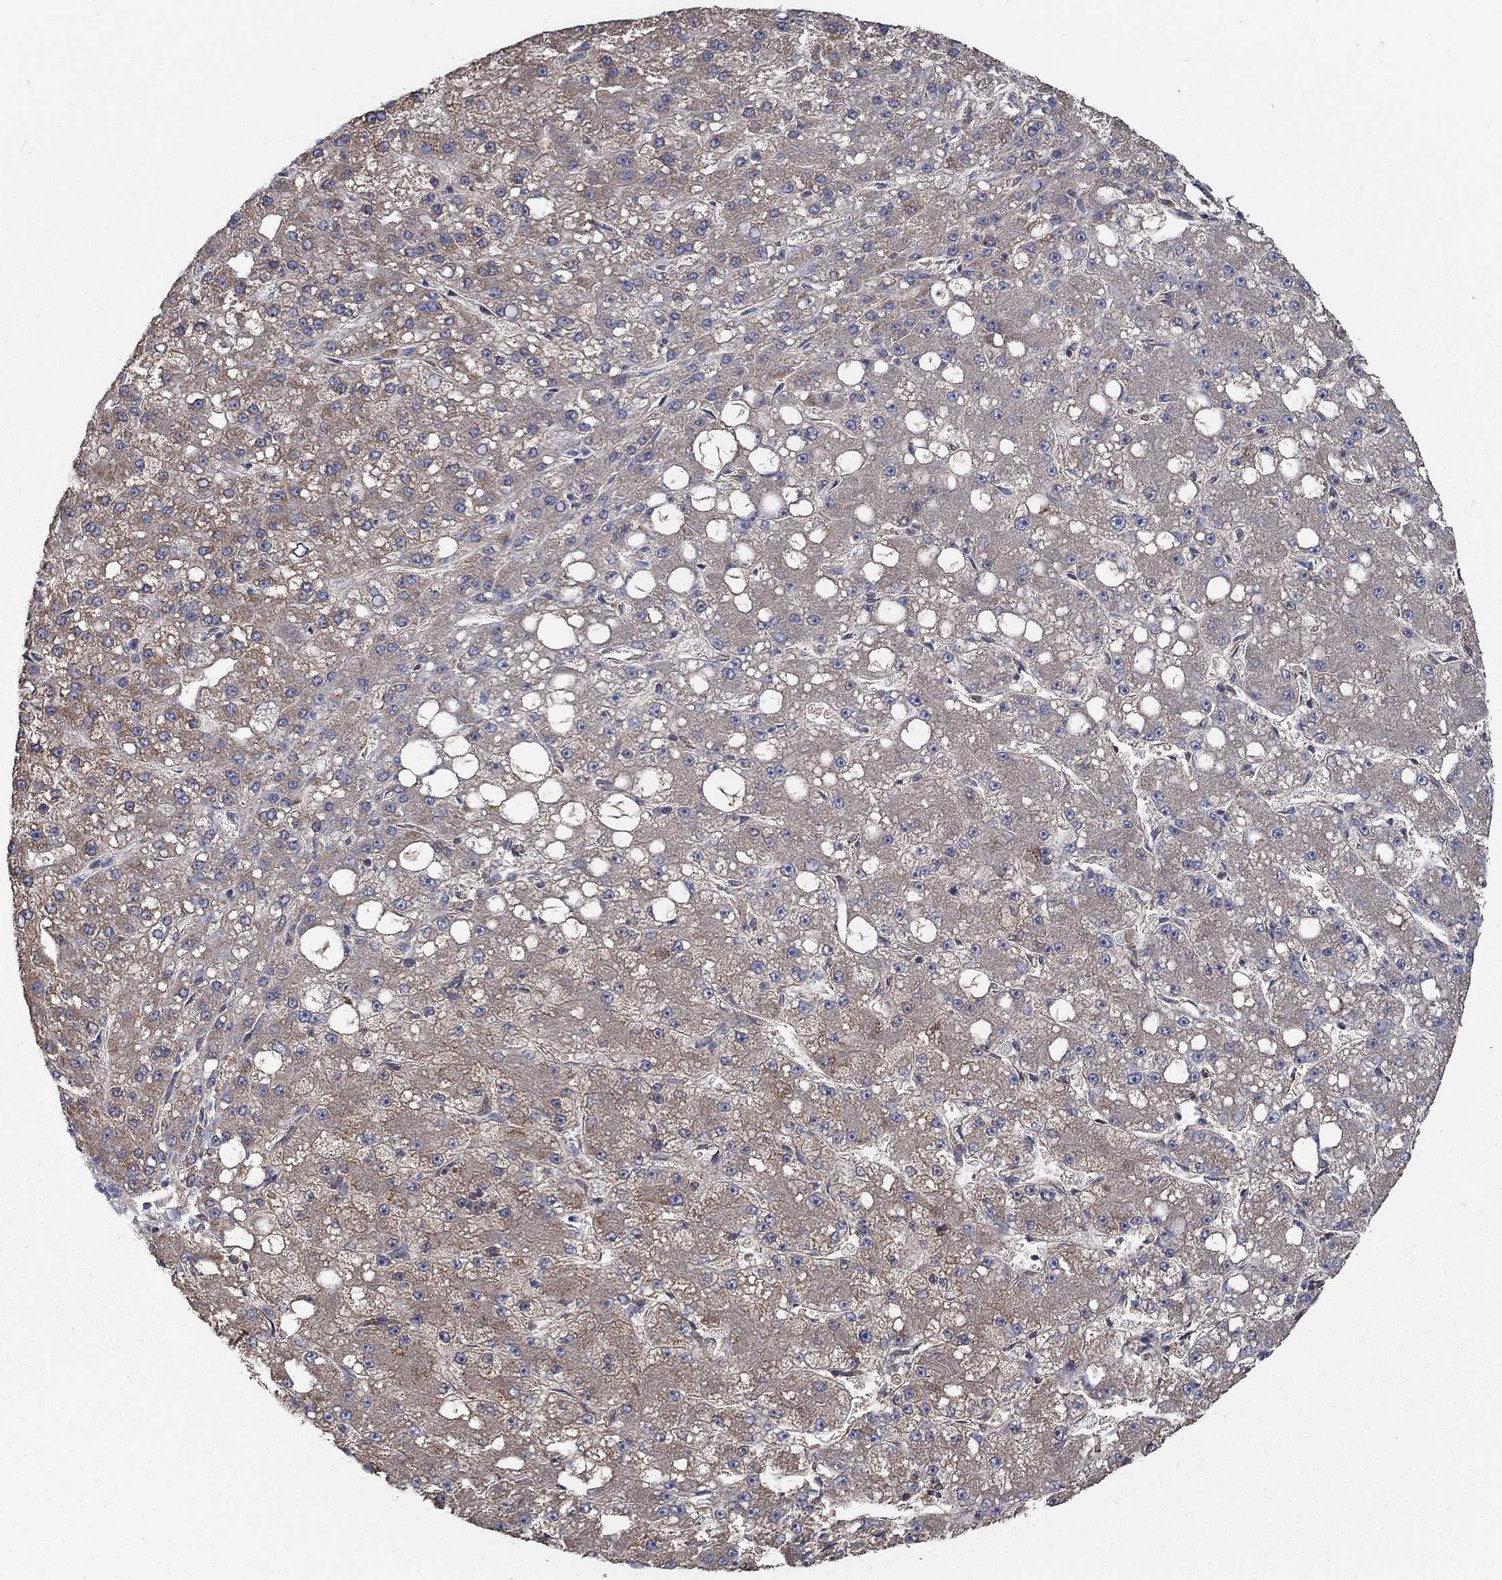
{"staining": {"intensity": "weak", "quantity": "25%-75%", "location": "cytoplasmic/membranous"}, "tissue": "liver cancer", "cell_type": "Tumor cells", "image_type": "cancer", "snomed": [{"axis": "morphology", "description": "Carcinoma, Hepatocellular, NOS"}, {"axis": "topography", "description": "Liver"}], "caption": "Human hepatocellular carcinoma (liver) stained for a protein (brown) shows weak cytoplasmic/membranous positive positivity in approximately 25%-75% of tumor cells.", "gene": "HID1", "patient": {"sex": "male", "age": 67}}